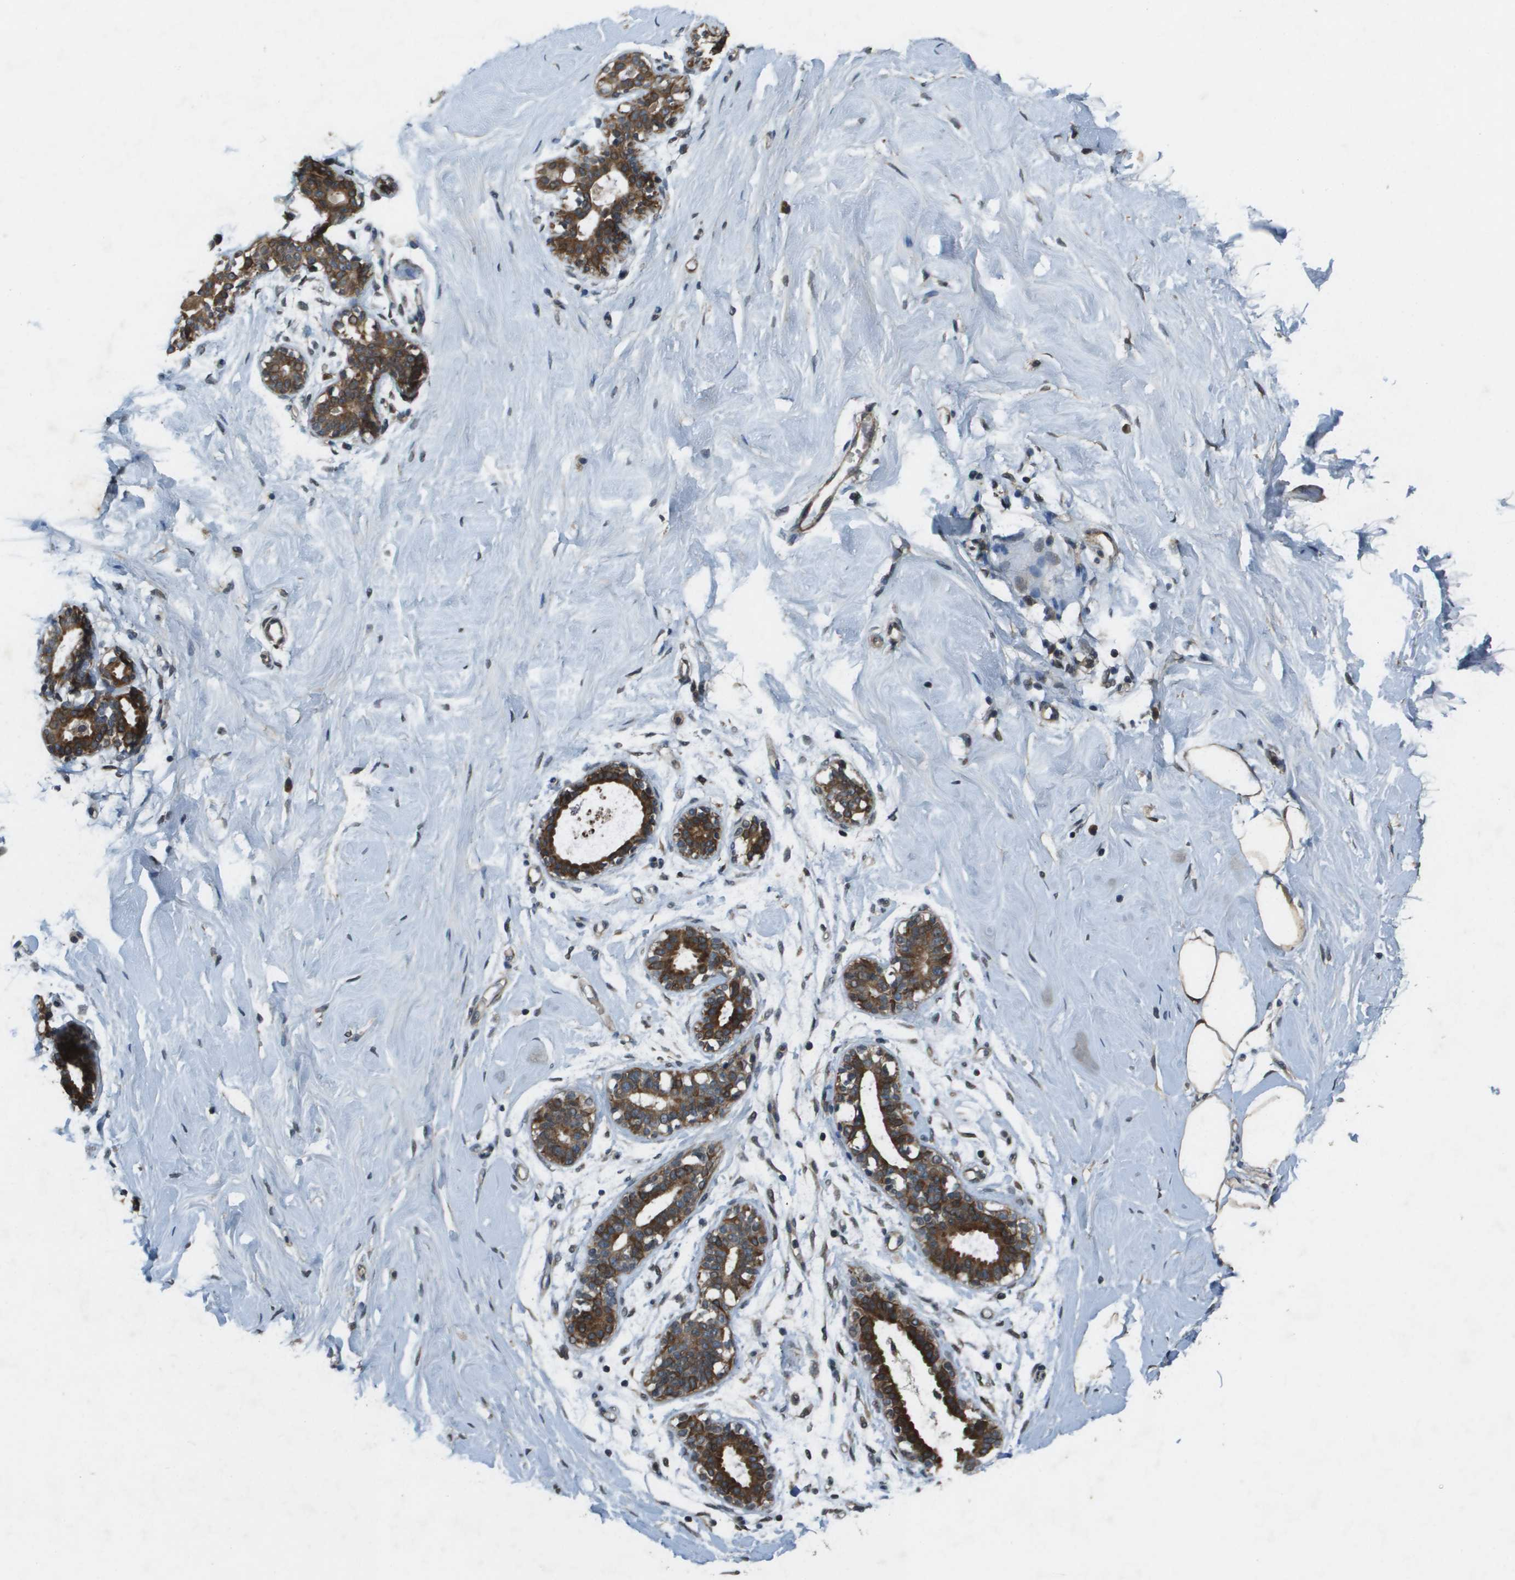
{"staining": {"intensity": "moderate", "quantity": ">75%", "location": "cytoplasmic/membranous"}, "tissue": "breast", "cell_type": "Adipocytes", "image_type": "normal", "snomed": [{"axis": "morphology", "description": "Normal tissue, NOS"}, {"axis": "topography", "description": "Breast"}], "caption": "The histopathology image shows a brown stain indicating the presence of a protein in the cytoplasmic/membranous of adipocytes in breast.", "gene": "CDKN2C", "patient": {"sex": "female", "age": 23}}